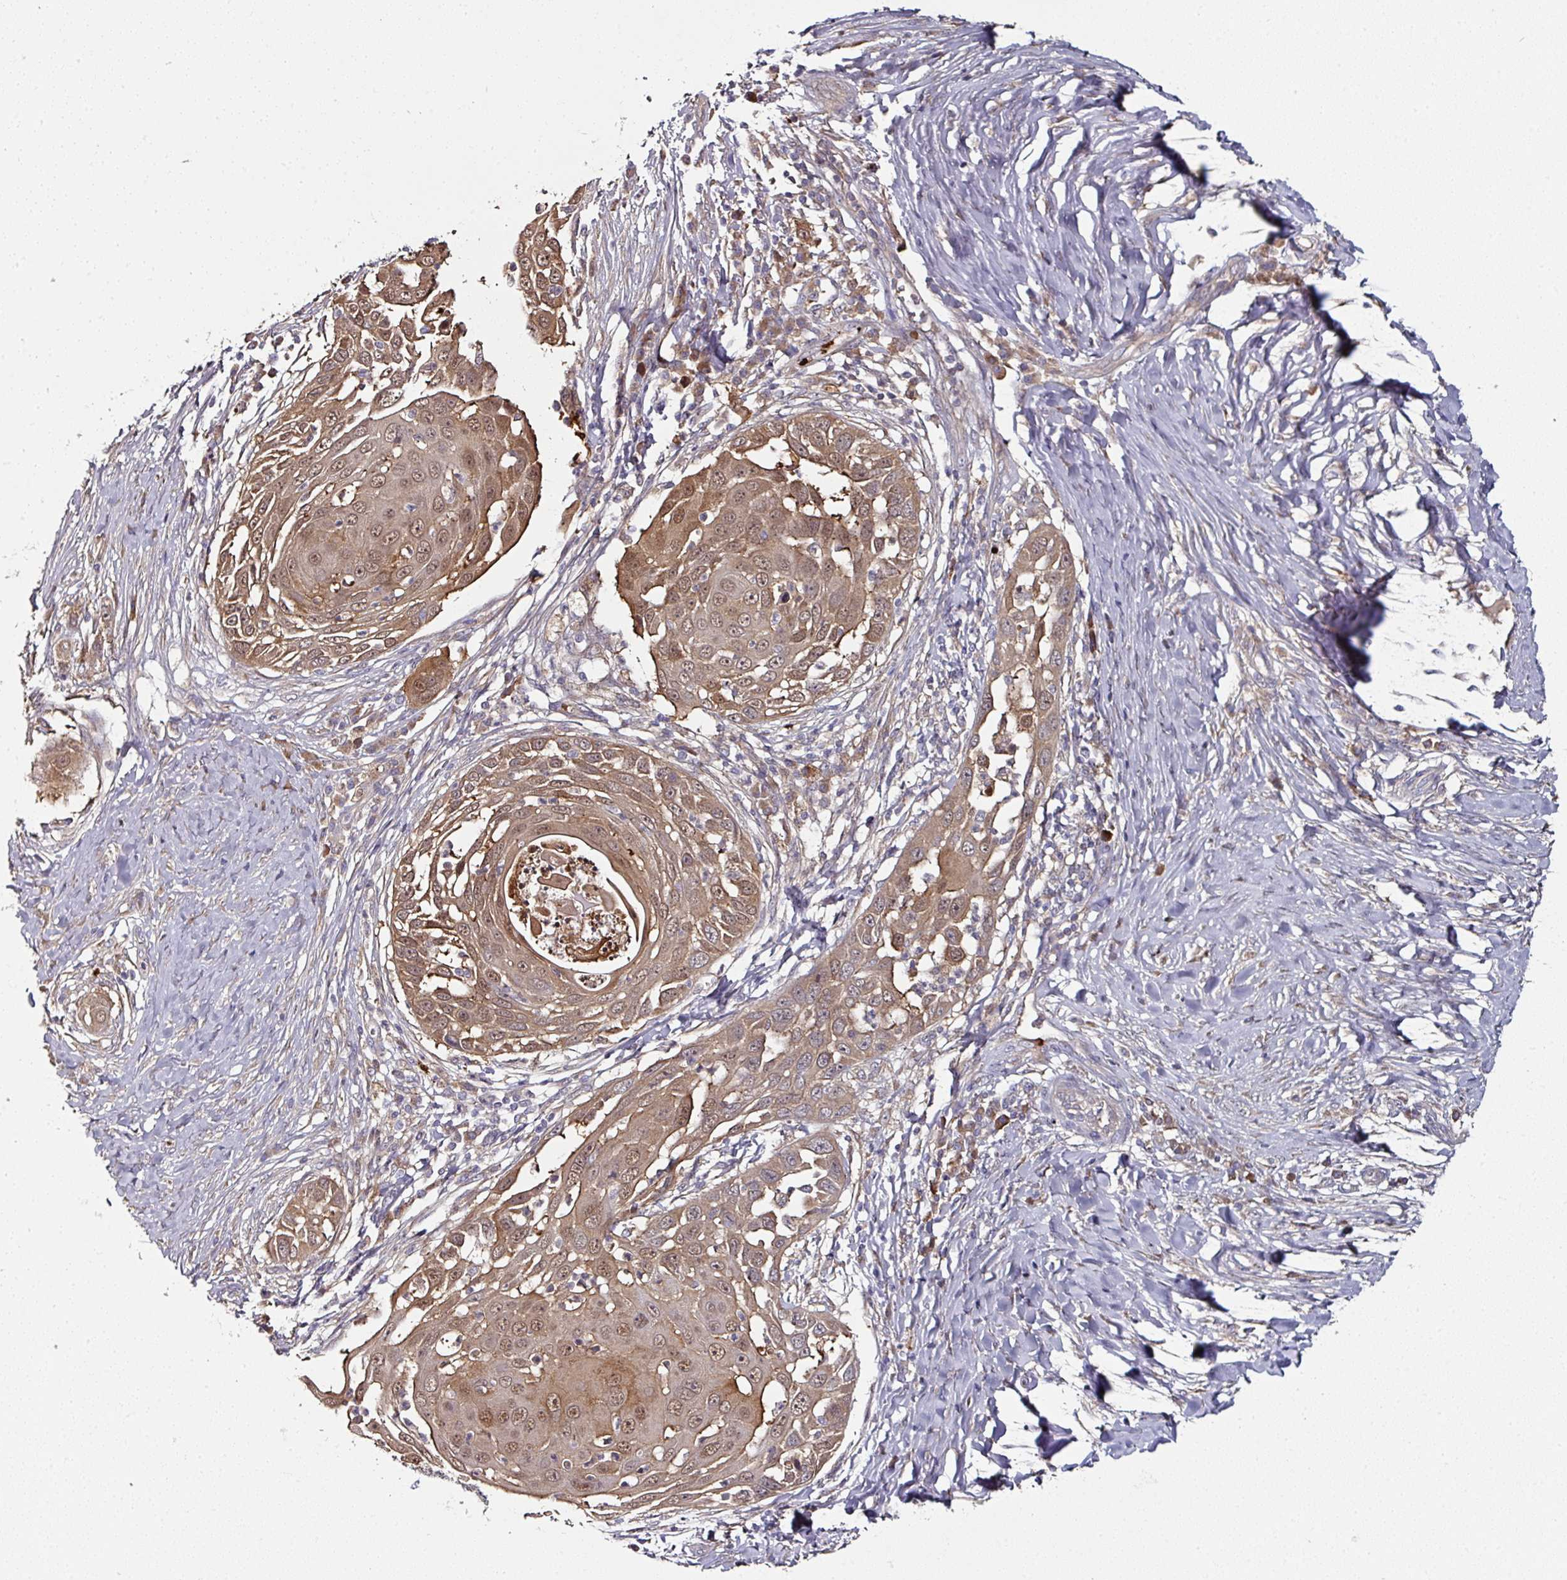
{"staining": {"intensity": "moderate", "quantity": ">75%", "location": "cytoplasmic/membranous"}, "tissue": "skin cancer", "cell_type": "Tumor cells", "image_type": "cancer", "snomed": [{"axis": "morphology", "description": "Squamous cell carcinoma, NOS"}, {"axis": "topography", "description": "Skin"}], "caption": "High-magnification brightfield microscopy of skin cancer (squamous cell carcinoma) stained with DAB (3,3'-diaminobenzidine) (brown) and counterstained with hematoxylin (blue). tumor cells exhibit moderate cytoplasmic/membranous staining is seen in about>75% of cells.", "gene": "CTDSP2", "patient": {"sex": "female", "age": 44}}